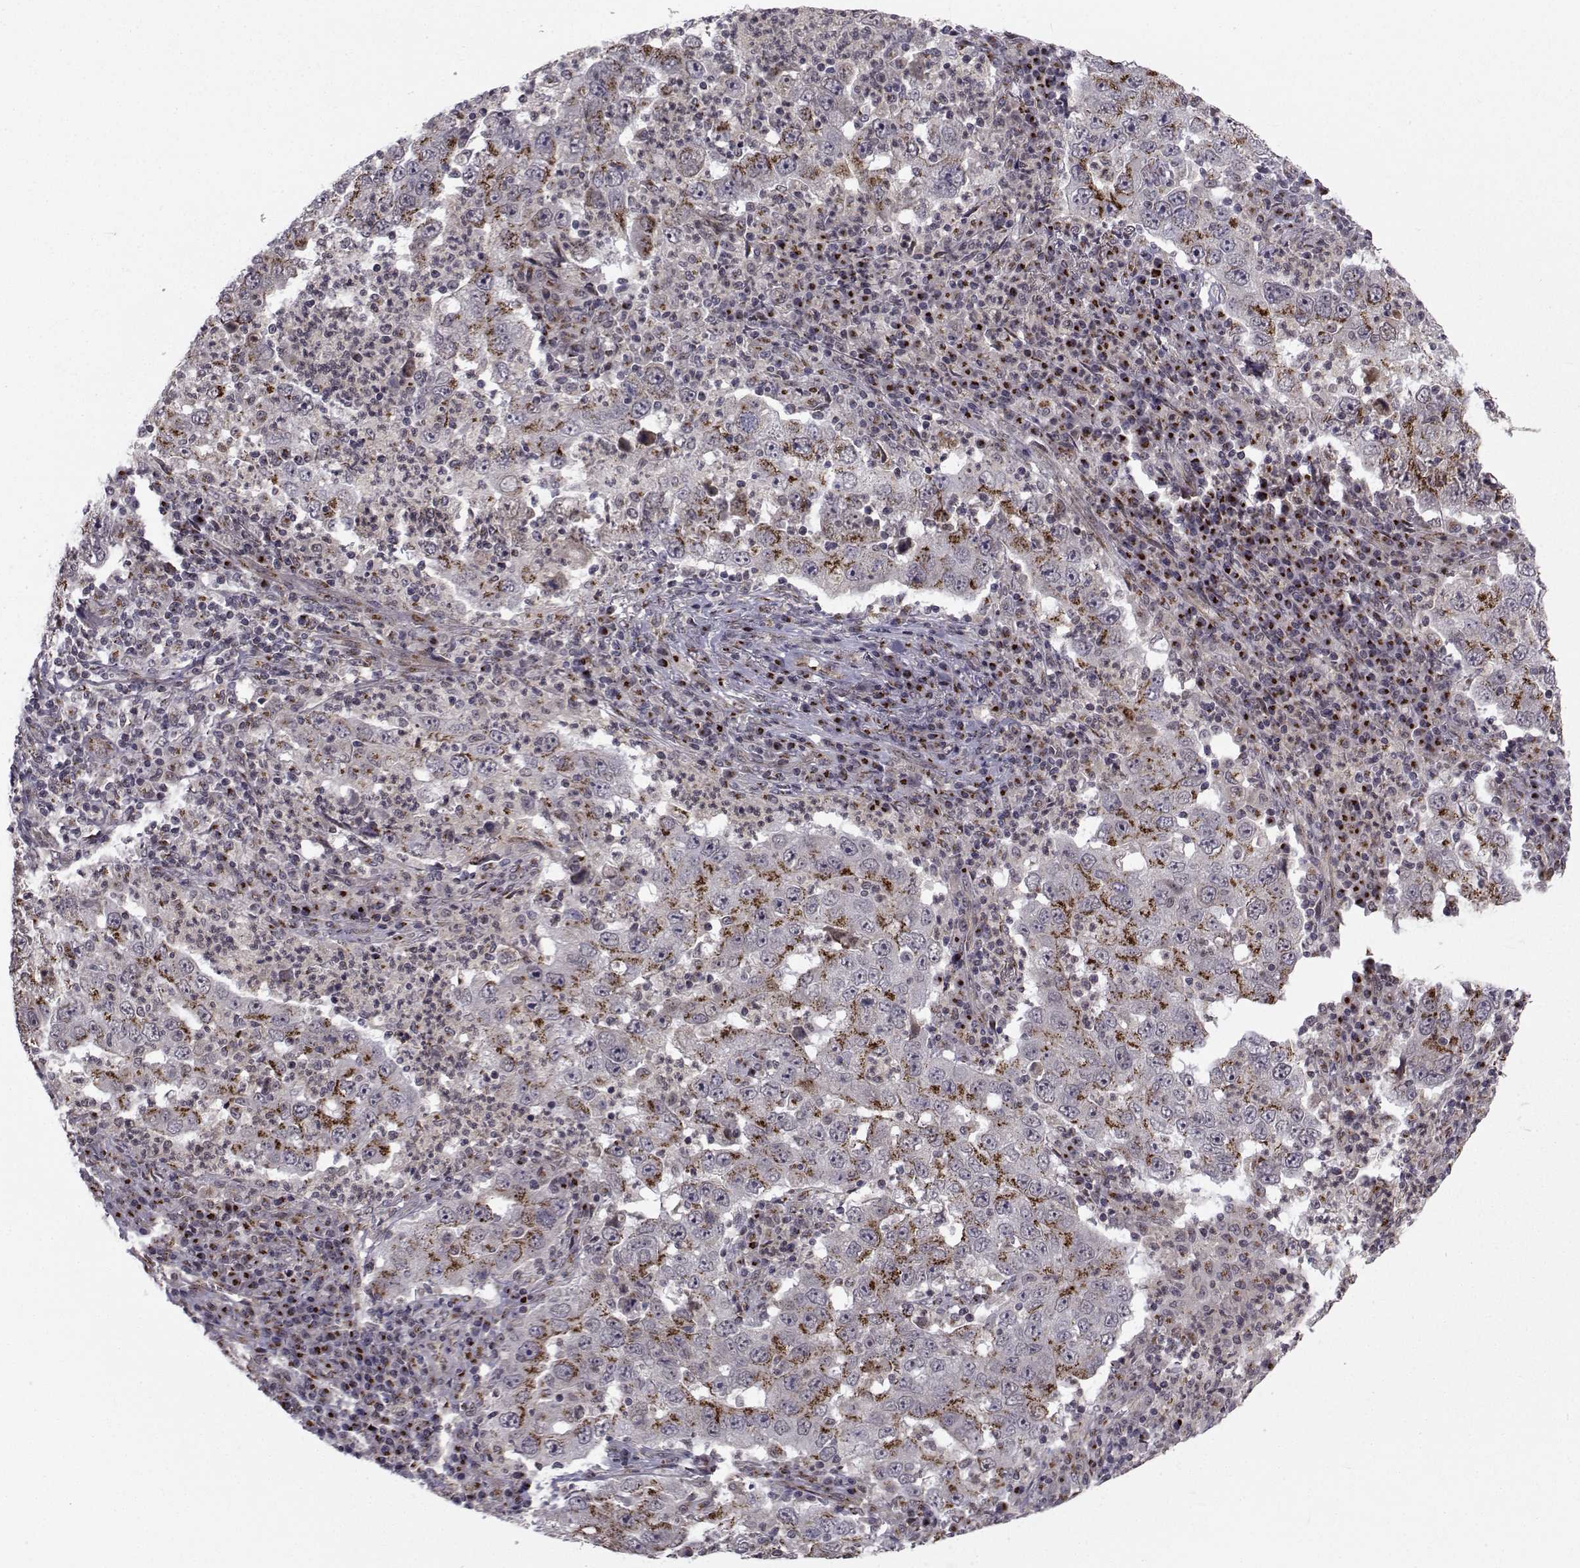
{"staining": {"intensity": "moderate", "quantity": "25%-75%", "location": "cytoplasmic/membranous"}, "tissue": "lung cancer", "cell_type": "Tumor cells", "image_type": "cancer", "snomed": [{"axis": "morphology", "description": "Adenocarcinoma, NOS"}, {"axis": "topography", "description": "Lung"}], "caption": "Adenocarcinoma (lung) stained for a protein demonstrates moderate cytoplasmic/membranous positivity in tumor cells.", "gene": "ATP6V1C2", "patient": {"sex": "male", "age": 73}}